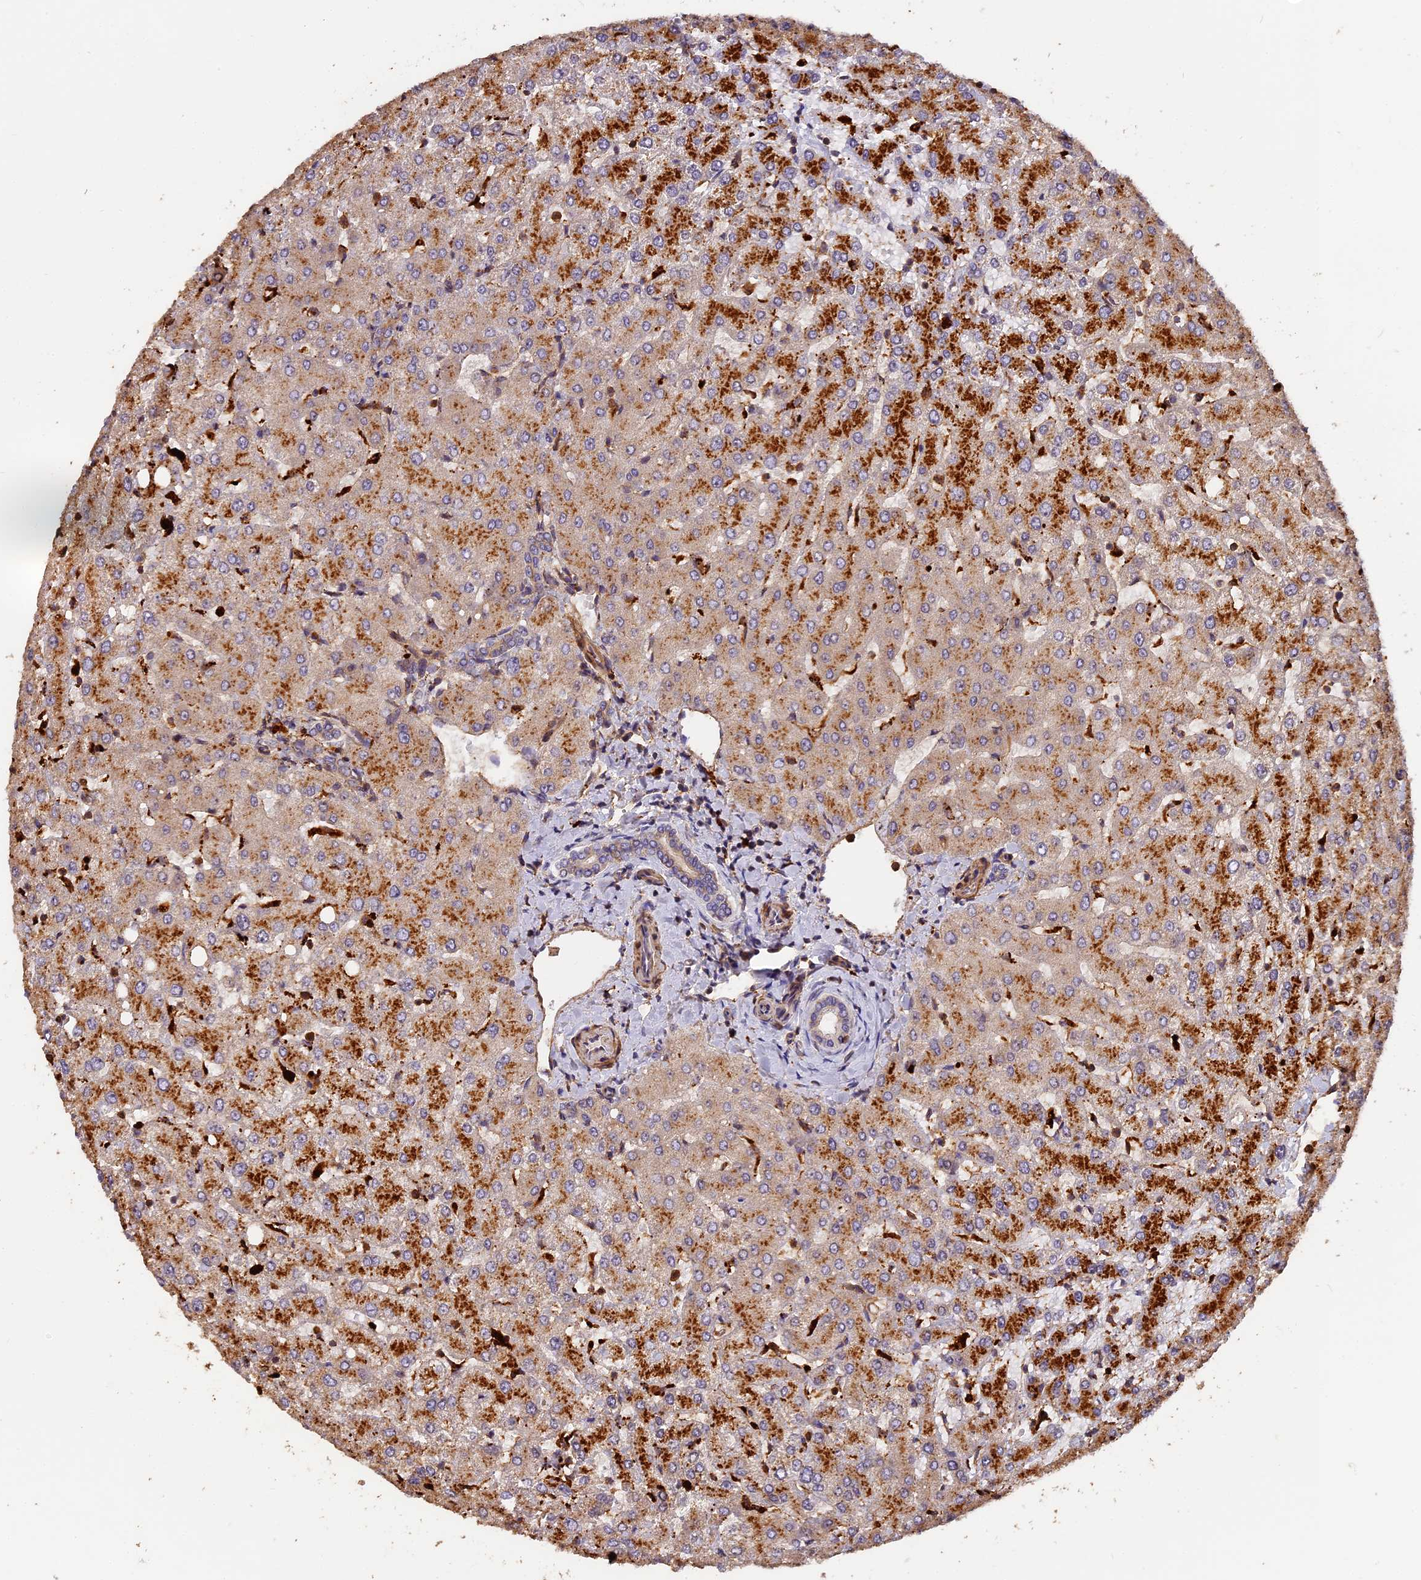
{"staining": {"intensity": "weak", "quantity": "25%-75%", "location": "cytoplasmic/membranous"}, "tissue": "liver", "cell_type": "Cholangiocytes", "image_type": "normal", "snomed": [{"axis": "morphology", "description": "Normal tissue, NOS"}, {"axis": "topography", "description": "Liver"}], "caption": "This photomicrograph shows immunohistochemistry (IHC) staining of benign liver, with low weak cytoplasmic/membranous staining in about 25%-75% of cholangiocytes.", "gene": "MMP15", "patient": {"sex": "female", "age": 54}}